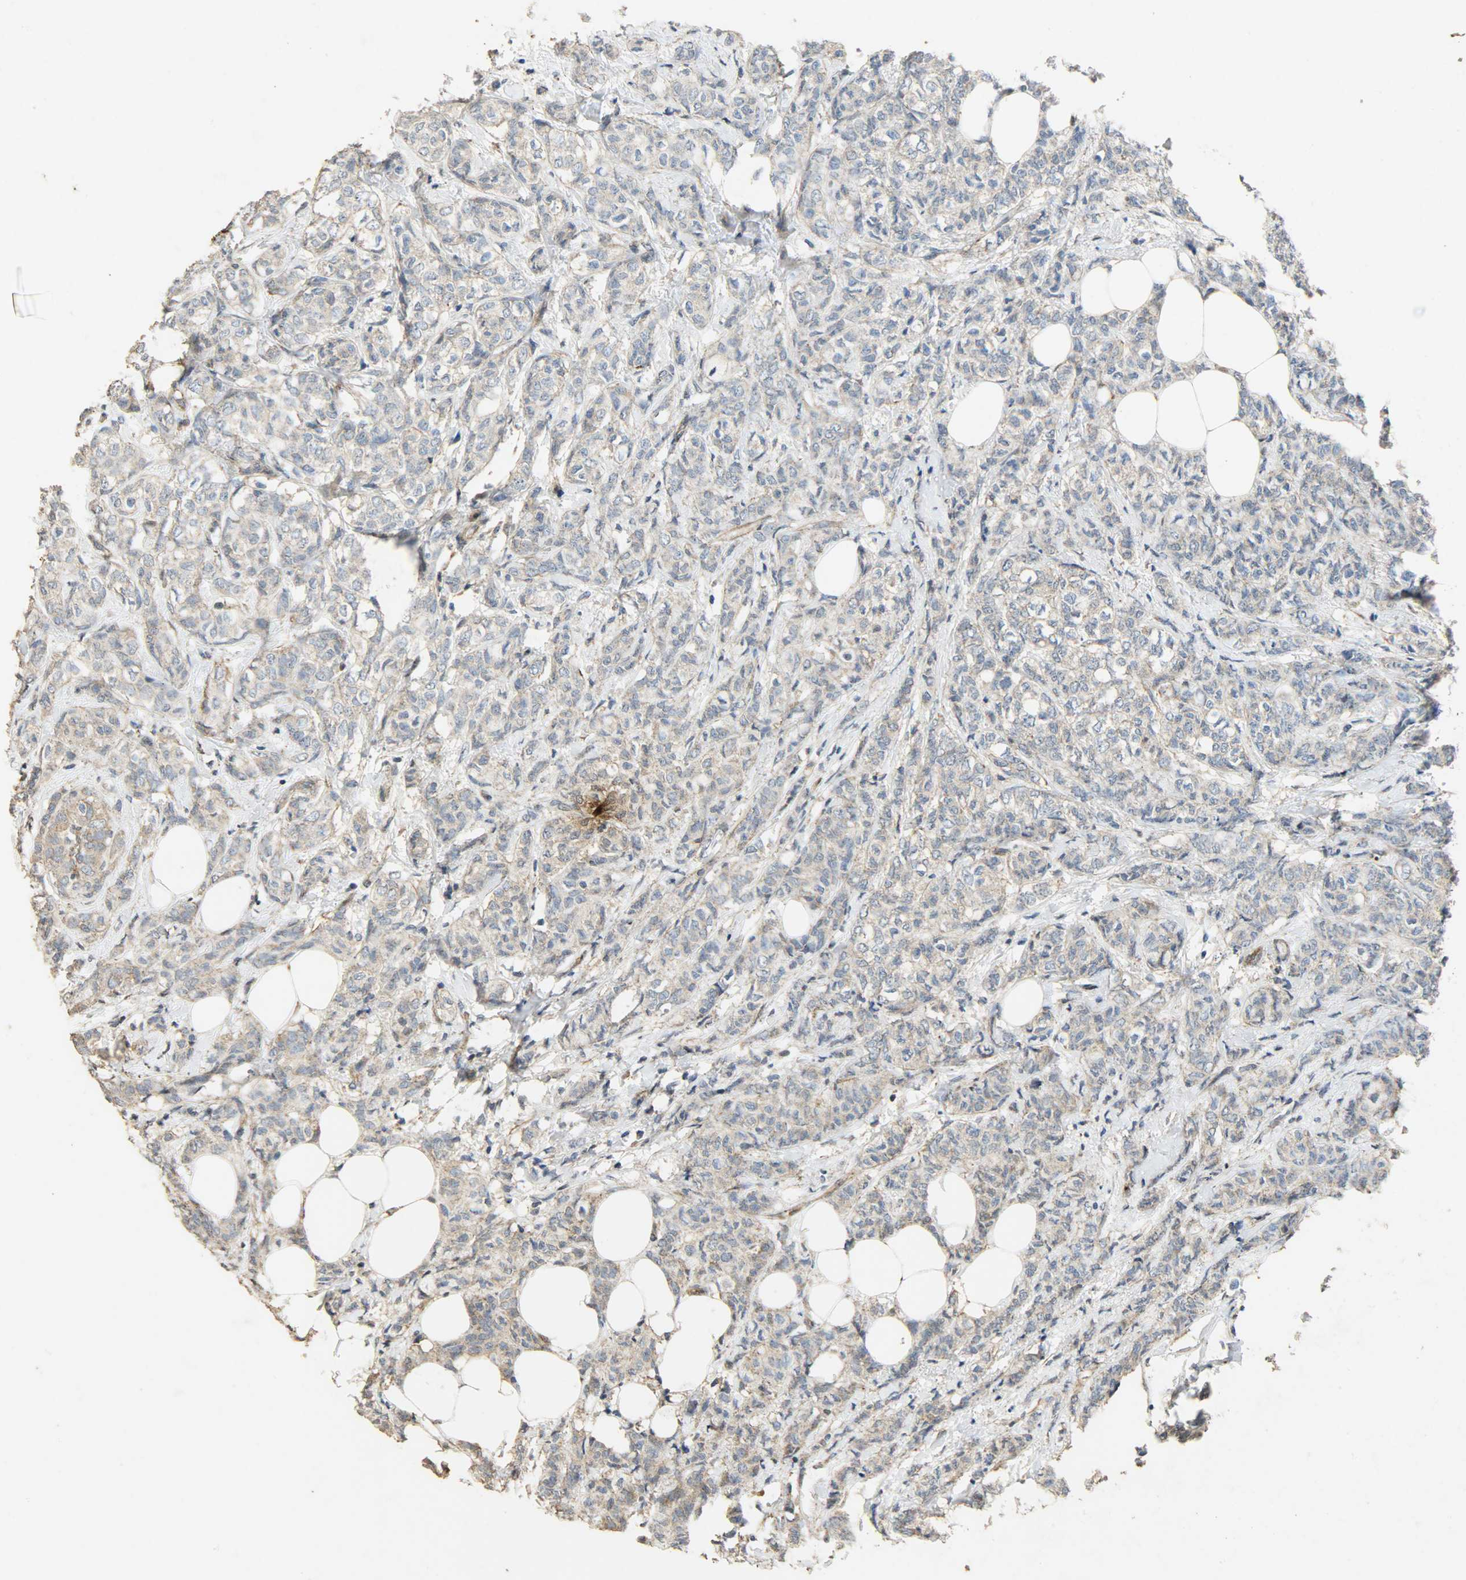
{"staining": {"intensity": "weak", "quantity": ">75%", "location": "cytoplasmic/membranous"}, "tissue": "breast cancer", "cell_type": "Tumor cells", "image_type": "cancer", "snomed": [{"axis": "morphology", "description": "Lobular carcinoma"}, {"axis": "topography", "description": "Breast"}], "caption": "Human lobular carcinoma (breast) stained with a brown dye displays weak cytoplasmic/membranous positive expression in approximately >75% of tumor cells.", "gene": "TPM4", "patient": {"sex": "female", "age": 60}}